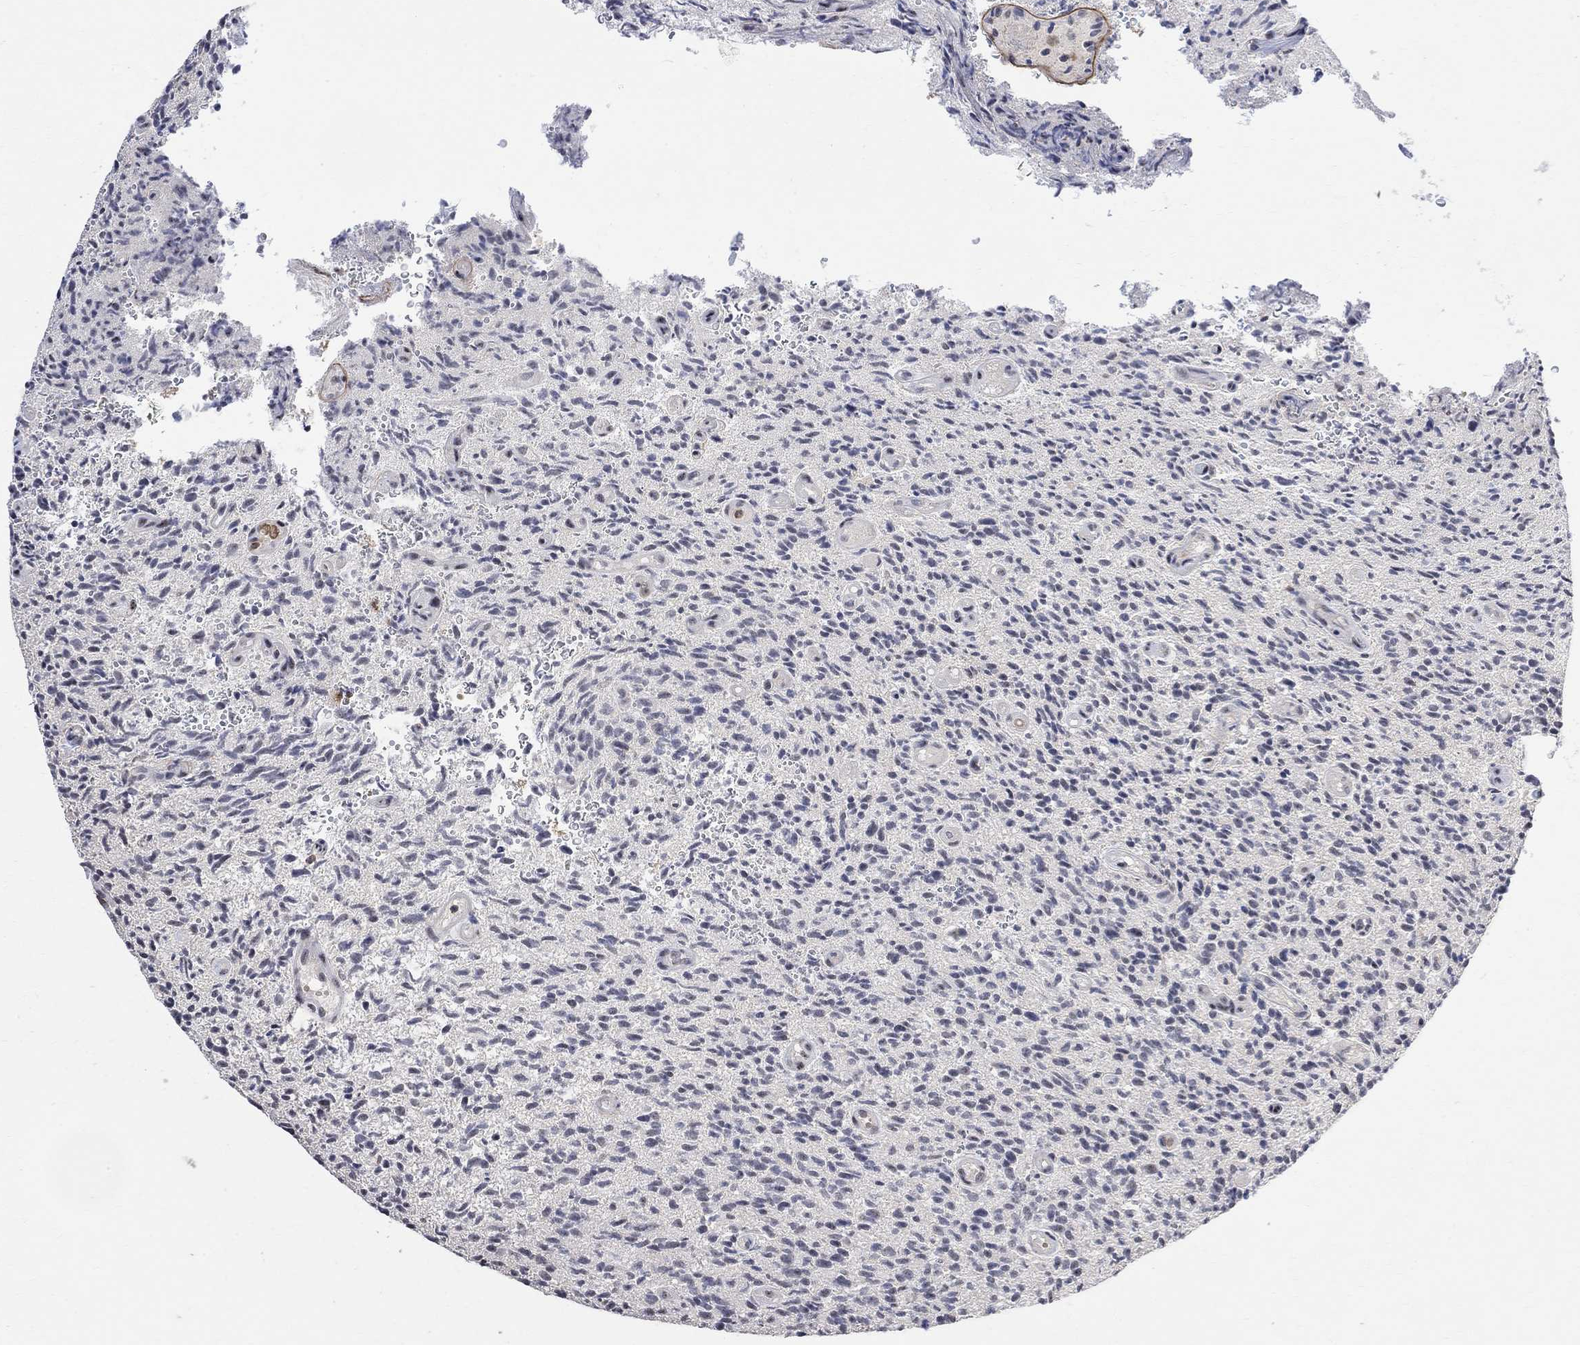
{"staining": {"intensity": "negative", "quantity": "none", "location": "none"}, "tissue": "glioma", "cell_type": "Tumor cells", "image_type": "cancer", "snomed": [{"axis": "morphology", "description": "Glioma, malignant, High grade"}, {"axis": "topography", "description": "Brain"}], "caption": "Immunohistochemistry (IHC) of human malignant glioma (high-grade) exhibits no positivity in tumor cells. (Immunohistochemistry, brightfield microscopy, high magnification).", "gene": "E4F1", "patient": {"sex": "male", "age": 64}}